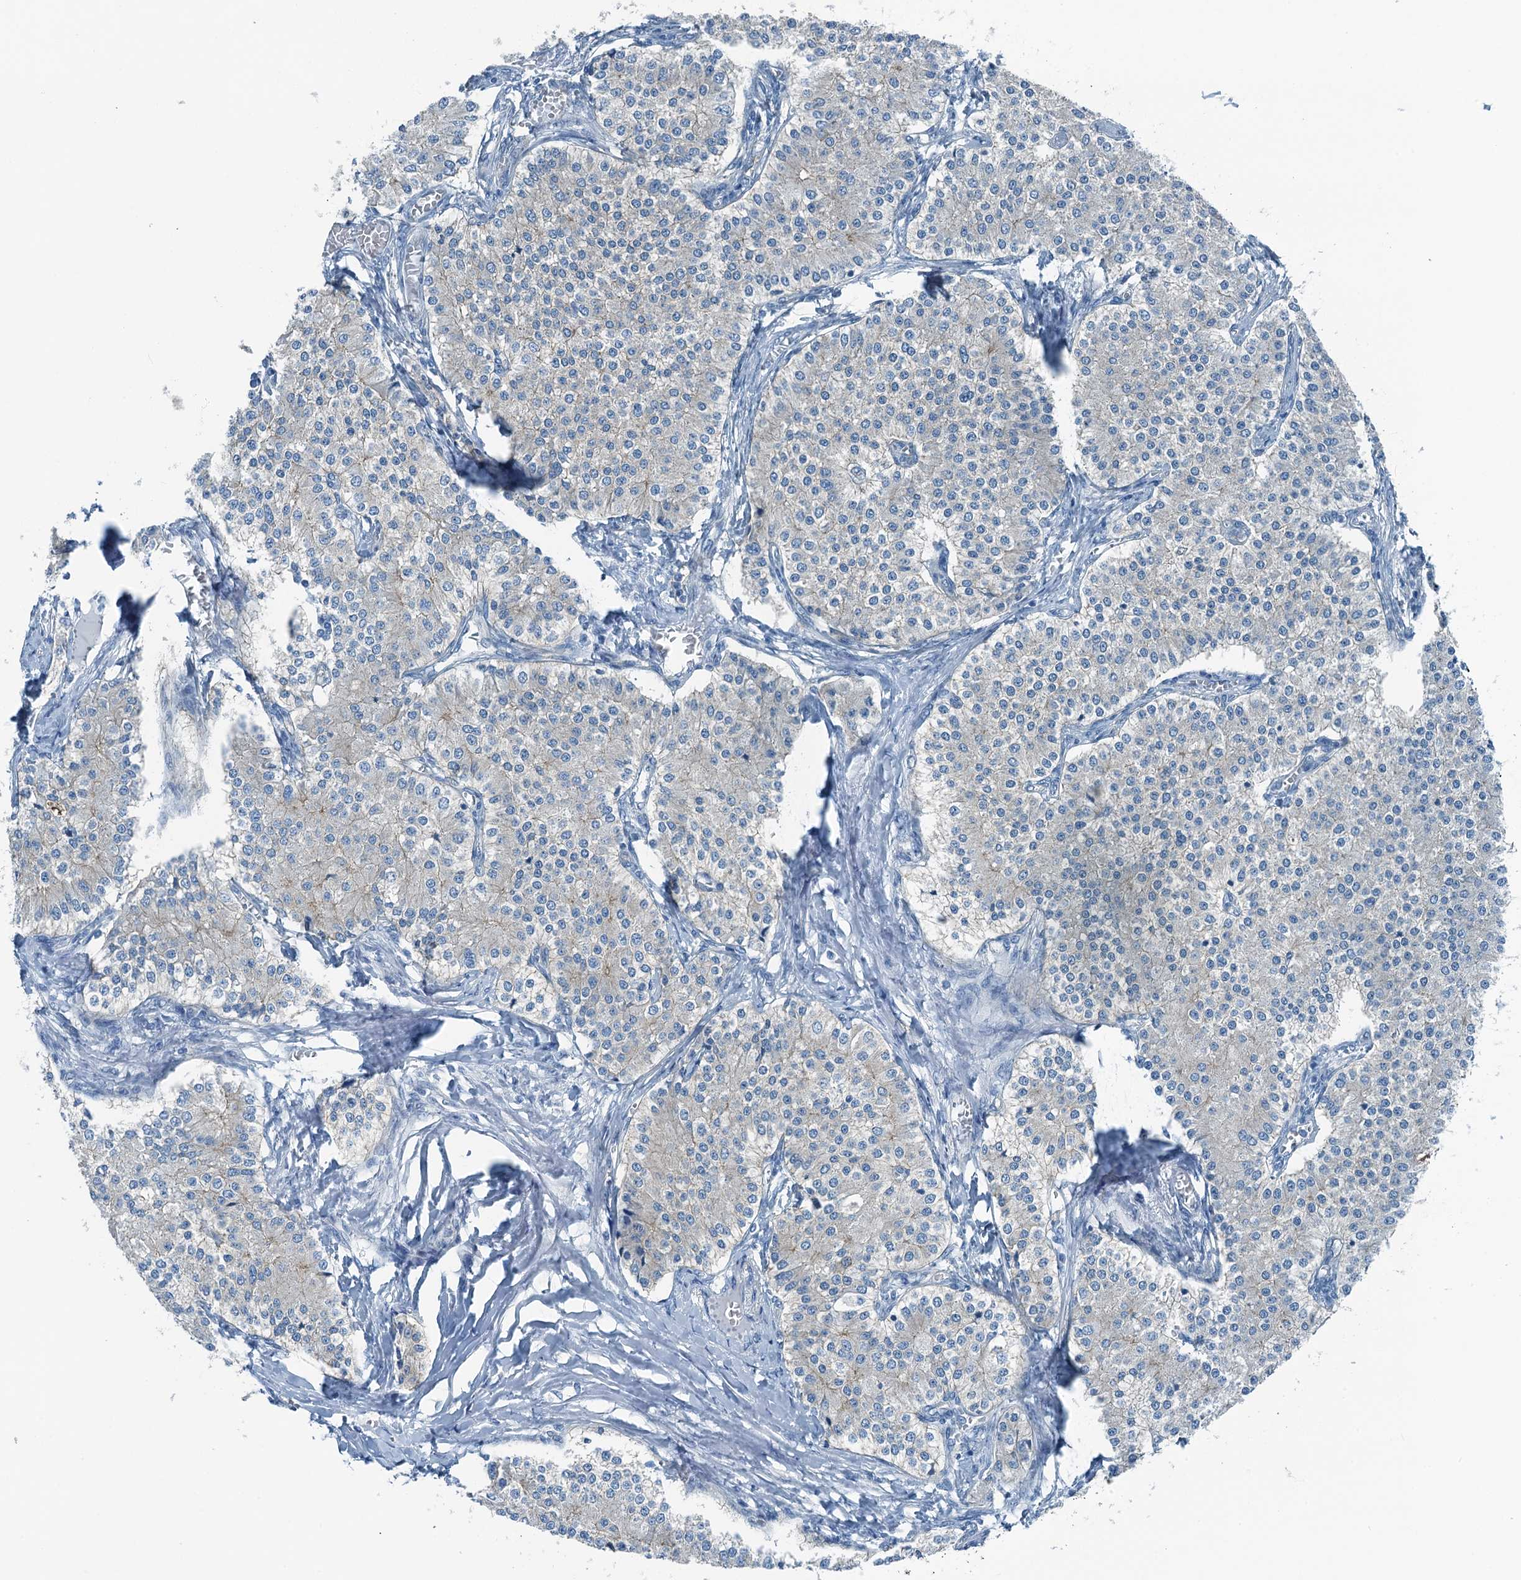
{"staining": {"intensity": "negative", "quantity": "none", "location": "none"}, "tissue": "carcinoid", "cell_type": "Tumor cells", "image_type": "cancer", "snomed": [{"axis": "morphology", "description": "Carcinoid, malignant, NOS"}, {"axis": "topography", "description": "Colon"}], "caption": "A micrograph of human carcinoid is negative for staining in tumor cells.", "gene": "TMOD2", "patient": {"sex": "female", "age": 52}}